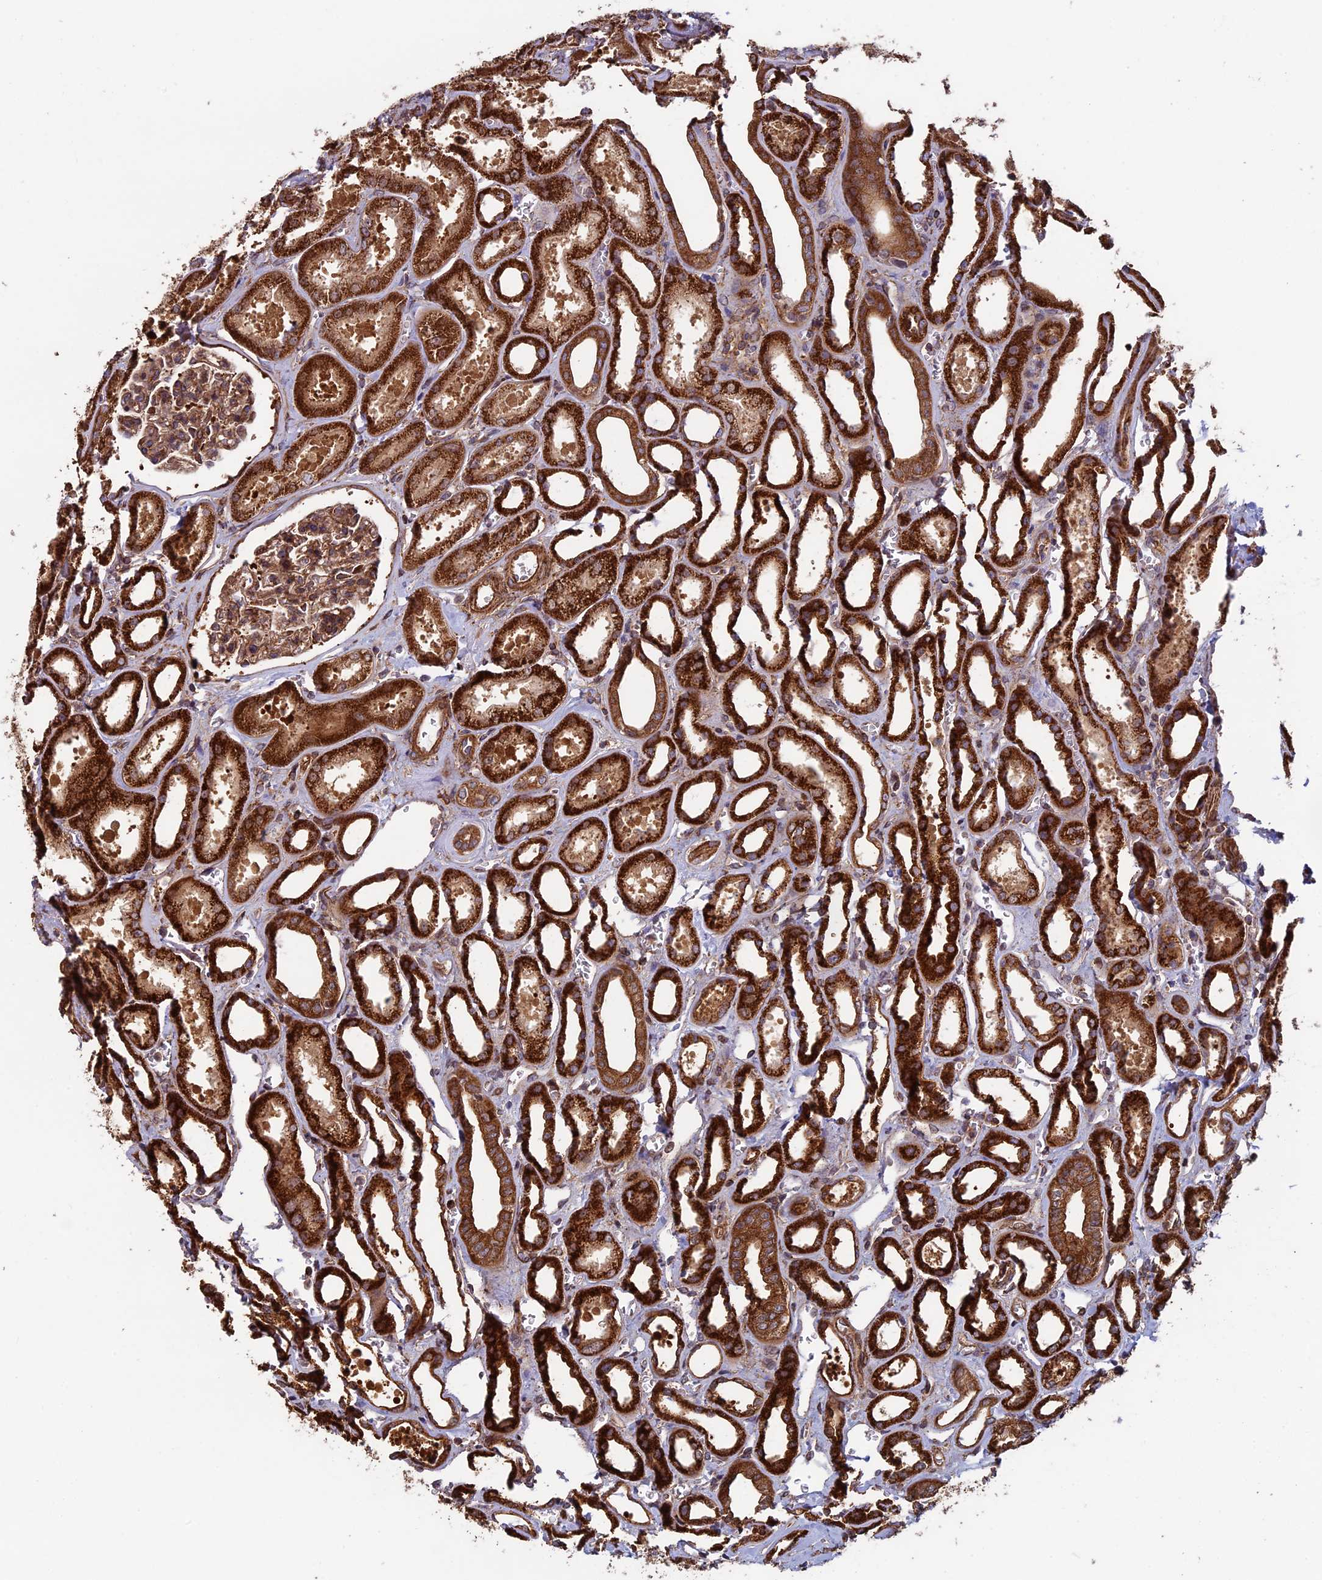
{"staining": {"intensity": "moderate", "quantity": ">75%", "location": "cytoplasmic/membranous"}, "tissue": "kidney", "cell_type": "Cells in glomeruli", "image_type": "normal", "snomed": [{"axis": "morphology", "description": "Normal tissue, NOS"}, {"axis": "morphology", "description": "Adenocarcinoma, NOS"}, {"axis": "topography", "description": "Kidney"}], "caption": "Human kidney stained with a brown dye demonstrates moderate cytoplasmic/membranous positive expression in approximately >75% of cells in glomeruli.", "gene": "CCDC8", "patient": {"sex": "female", "age": 68}}